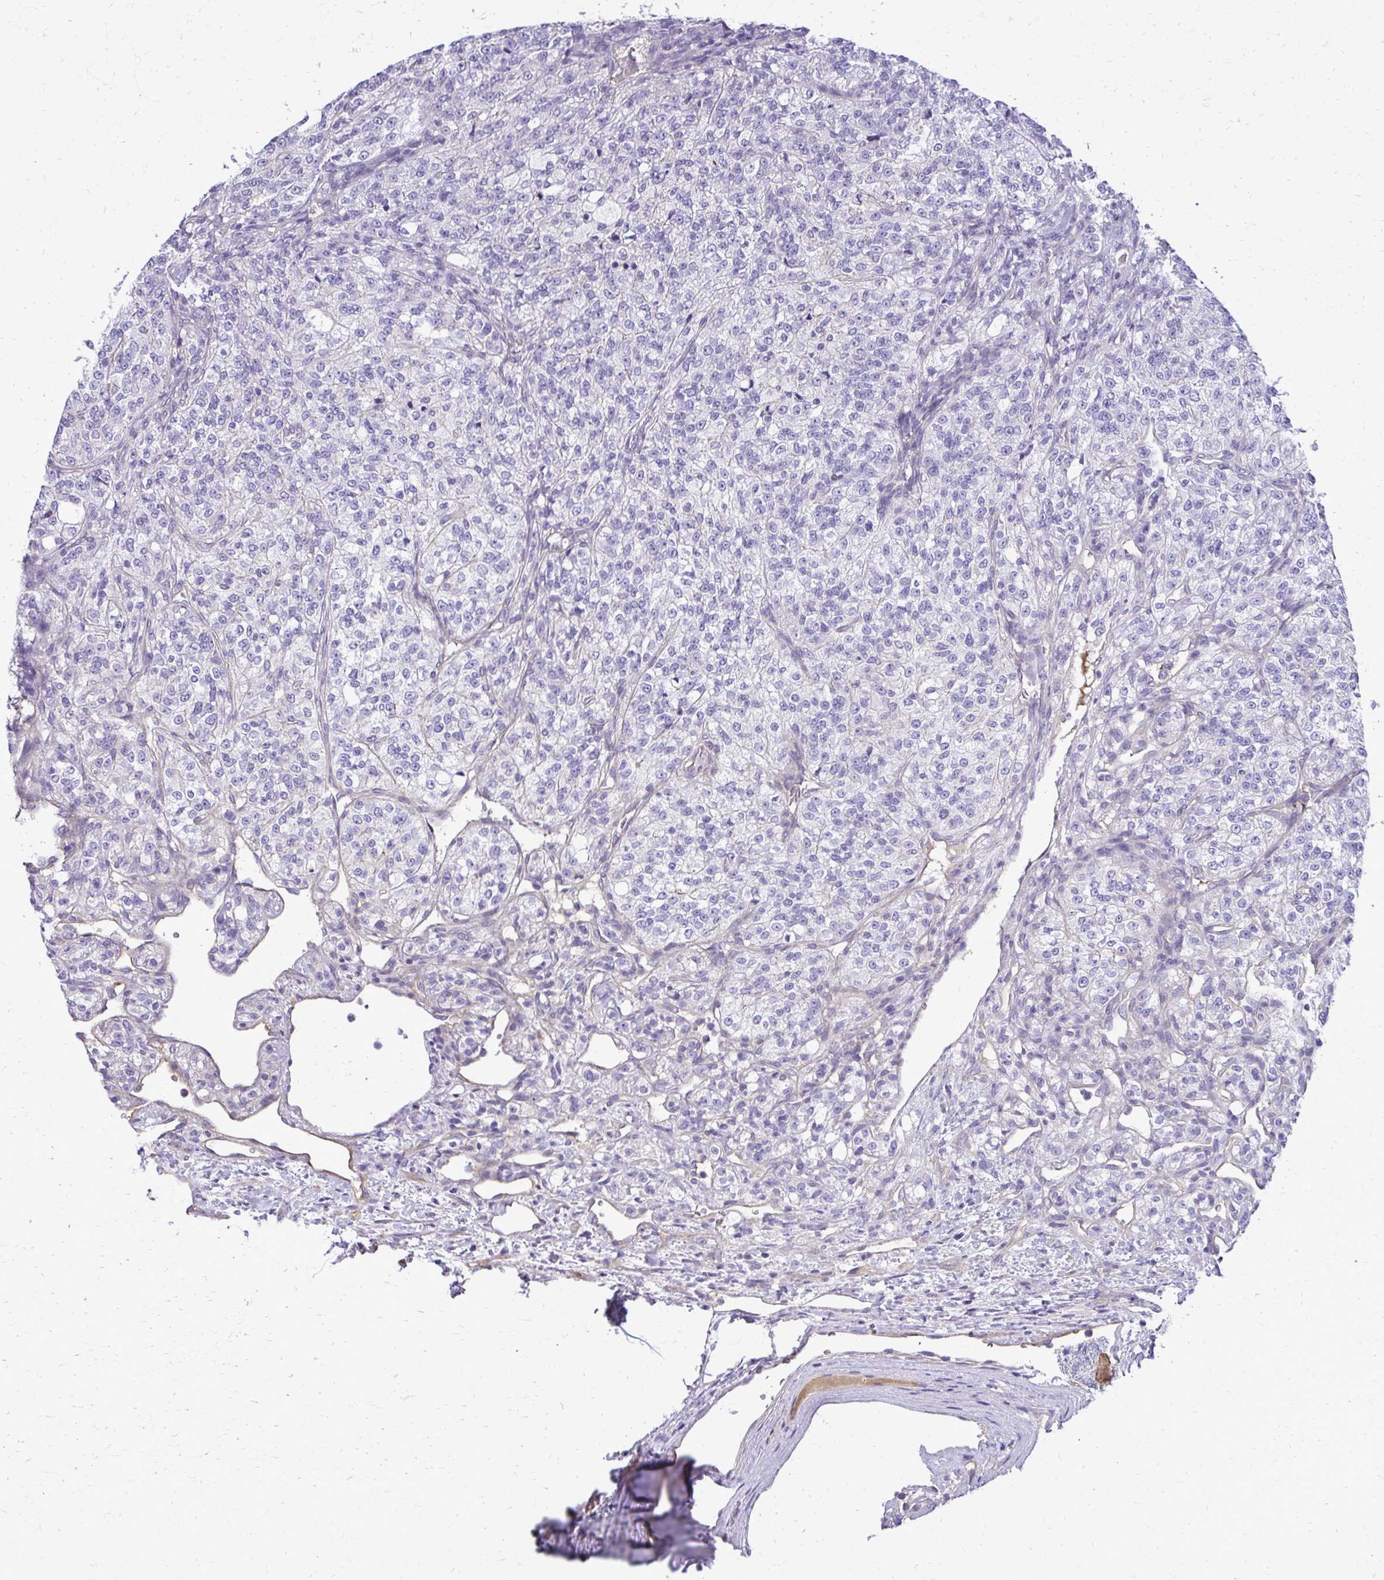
{"staining": {"intensity": "negative", "quantity": "none", "location": "none"}, "tissue": "renal cancer", "cell_type": "Tumor cells", "image_type": "cancer", "snomed": [{"axis": "morphology", "description": "Adenocarcinoma, NOS"}, {"axis": "topography", "description": "Kidney"}], "caption": "A high-resolution photomicrograph shows immunohistochemistry staining of renal adenocarcinoma, which demonstrates no significant positivity in tumor cells. Brightfield microscopy of IHC stained with DAB (3,3'-diaminobenzidine) (brown) and hematoxylin (blue), captured at high magnification.", "gene": "RUNDC3B", "patient": {"sex": "female", "age": 63}}